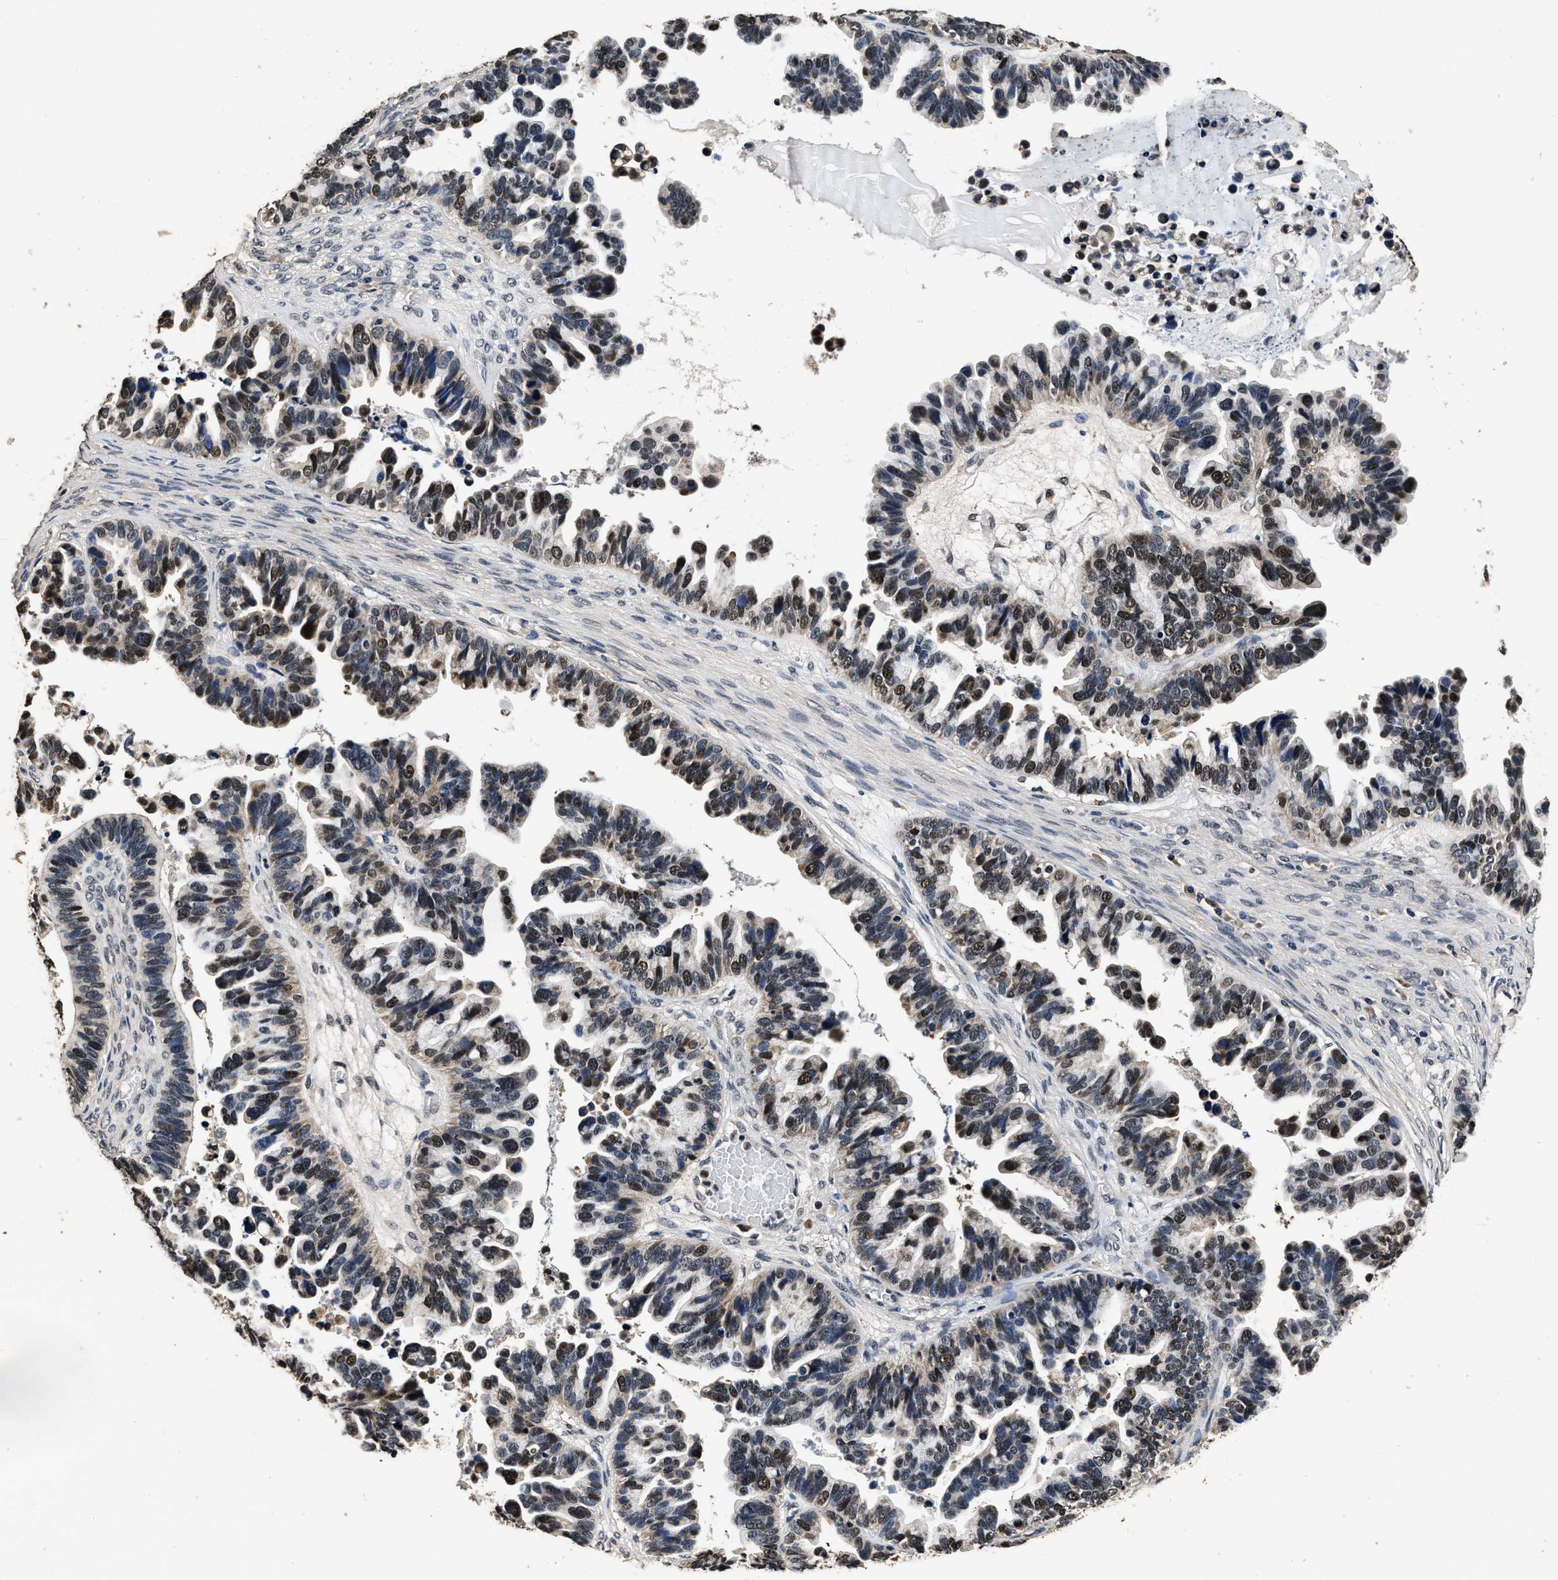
{"staining": {"intensity": "strong", "quantity": "25%-75%", "location": "nuclear"}, "tissue": "ovarian cancer", "cell_type": "Tumor cells", "image_type": "cancer", "snomed": [{"axis": "morphology", "description": "Cystadenocarcinoma, serous, NOS"}, {"axis": "topography", "description": "Ovary"}], "caption": "This image shows IHC staining of ovarian cancer (serous cystadenocarcinoma), with high strong nuclear staining in approximately 25%-75% of tumor cells.", "gene": "CSTF1", "patient": {"sex": "female", "age": 56}}